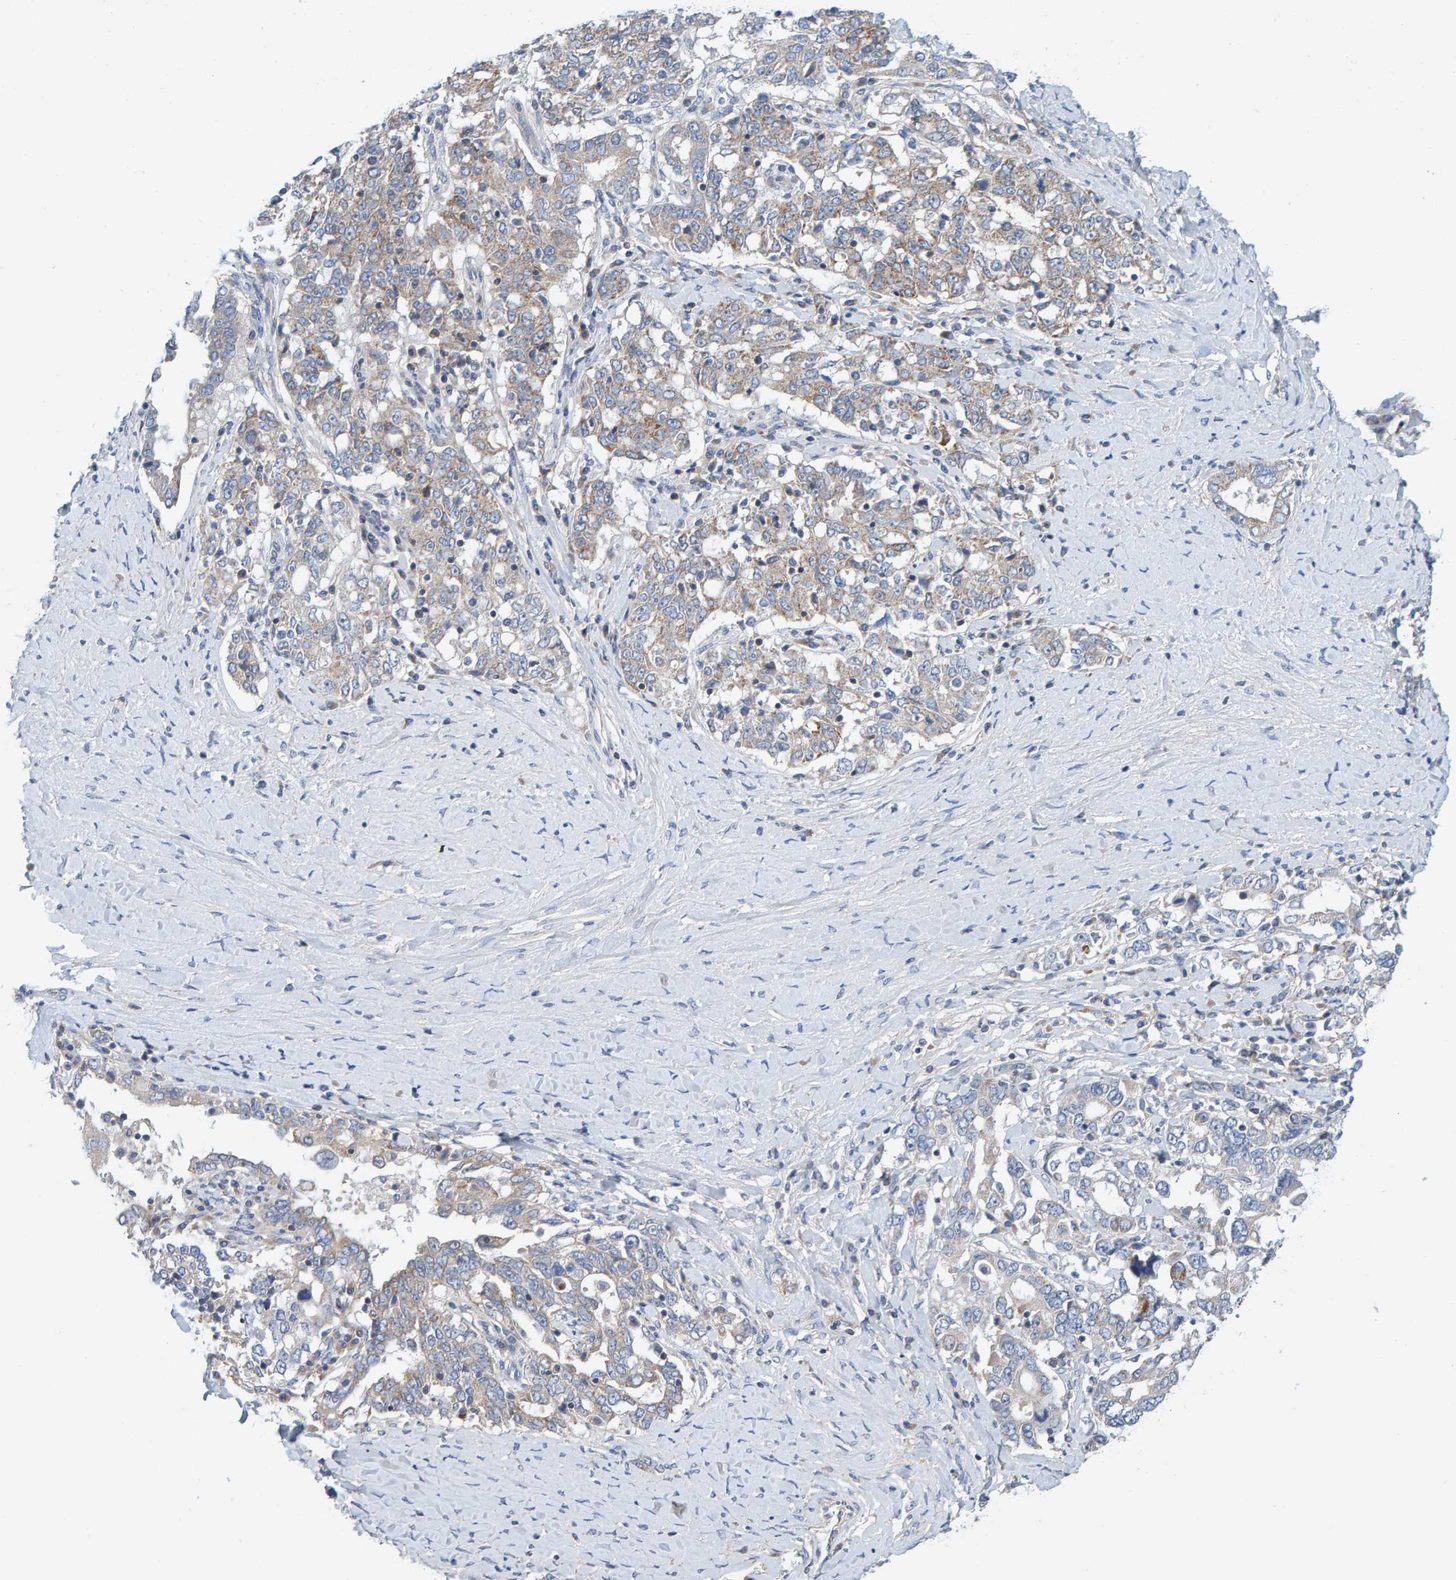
{"staining": {"intensity": "weak", "quantity": "<25%", "location": "cytoplasmic/membranous"}, "tissue": "ovarian cancer", "cell_type": "Tumor cells", "image_type": "cancer", "snomed": [{"axis": "morphology", "description": "Carcinoma, endometroid"}, {"axis": "topography", "description": "Ovary"}], "caption": "Immunohistochemical staining of ovarian endometroid carcinoma demonstrates no significant staining in tumor cells.", "gene": "CCM2", "patient": {"sex": "female", "age": 62}}